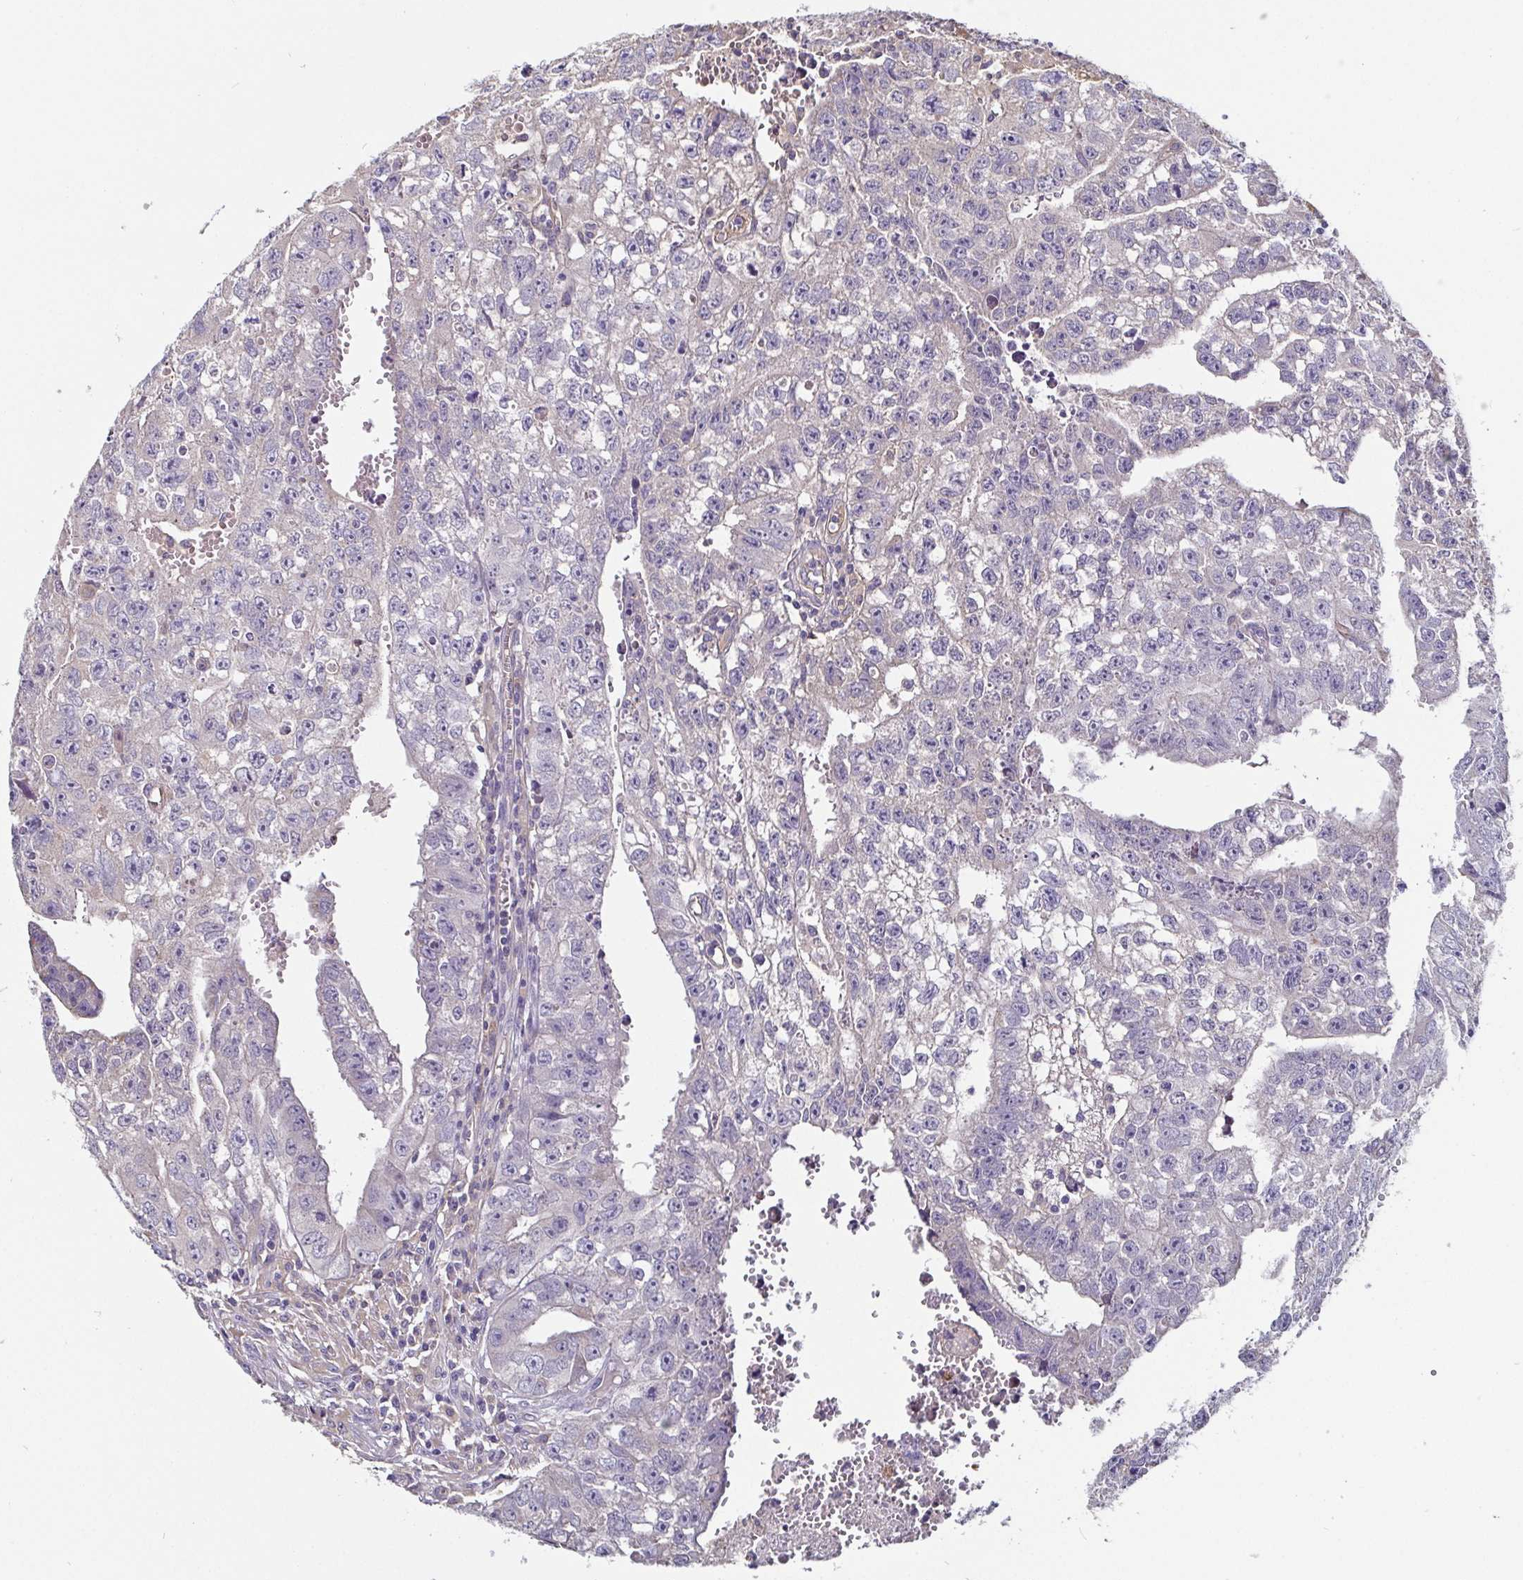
{"staining": {"intensity": "negative", "quantity": "none", "location": "none"}, "tissue": "testis cancer", "cell_type": "Tumor cells", "image_type": "cancer", "snomed": [{"axis": "morphology", "description": "Carcinoma, Embryonal, NOS"}, {"axis": "morphology", "description": "Teratoma, malignant, NOS"}, {"axis": "topography", "description": "Testis"}], "caption": "Immunohistochemistry of human testis teratoma (malignant) displays no staining in tumor cells. (Brightfield microscopy of DAB IHC at high magnification).", "gene": "ADAMTS6", "patient": {"sex": "male", "age": 24}}